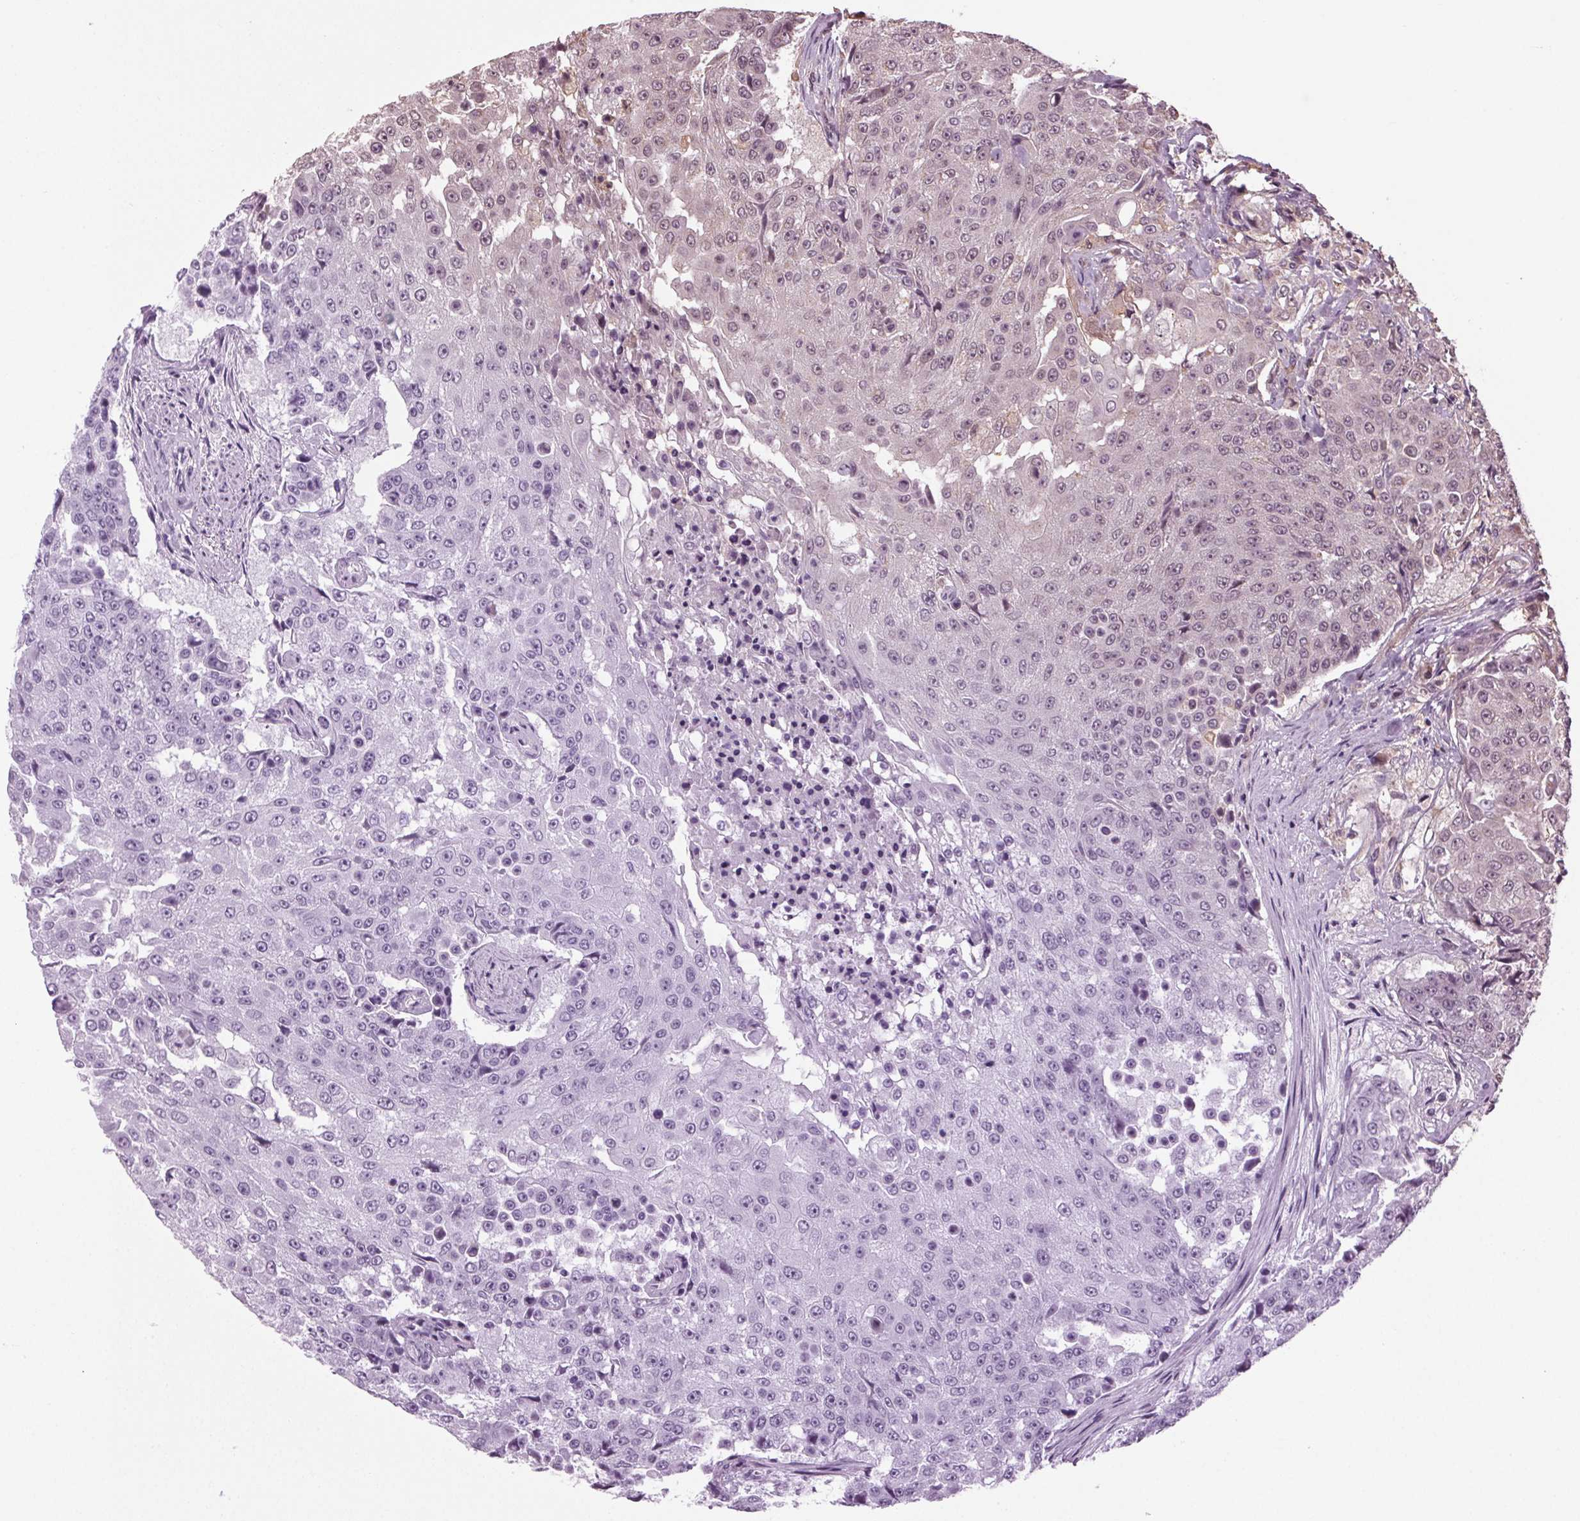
{"staining": {"intensity": "negative", "quantity": "none", "location": "none"}, "tissue": "urothelial cancer", "cell_type": "Tumor cells", "image_type": "cancer", "snomed": [{"axis": "morphology", "description": "Urothelial carcinoma, High grade"}, {"axis": "topography", "description": "Urinary bladder"}], "caption": "Tumor cells show no significant protein positivity in urothelial carcinoma (high-grade).", "gene": "BSDC1", "patient": {"sex": "female", "age": 63}}